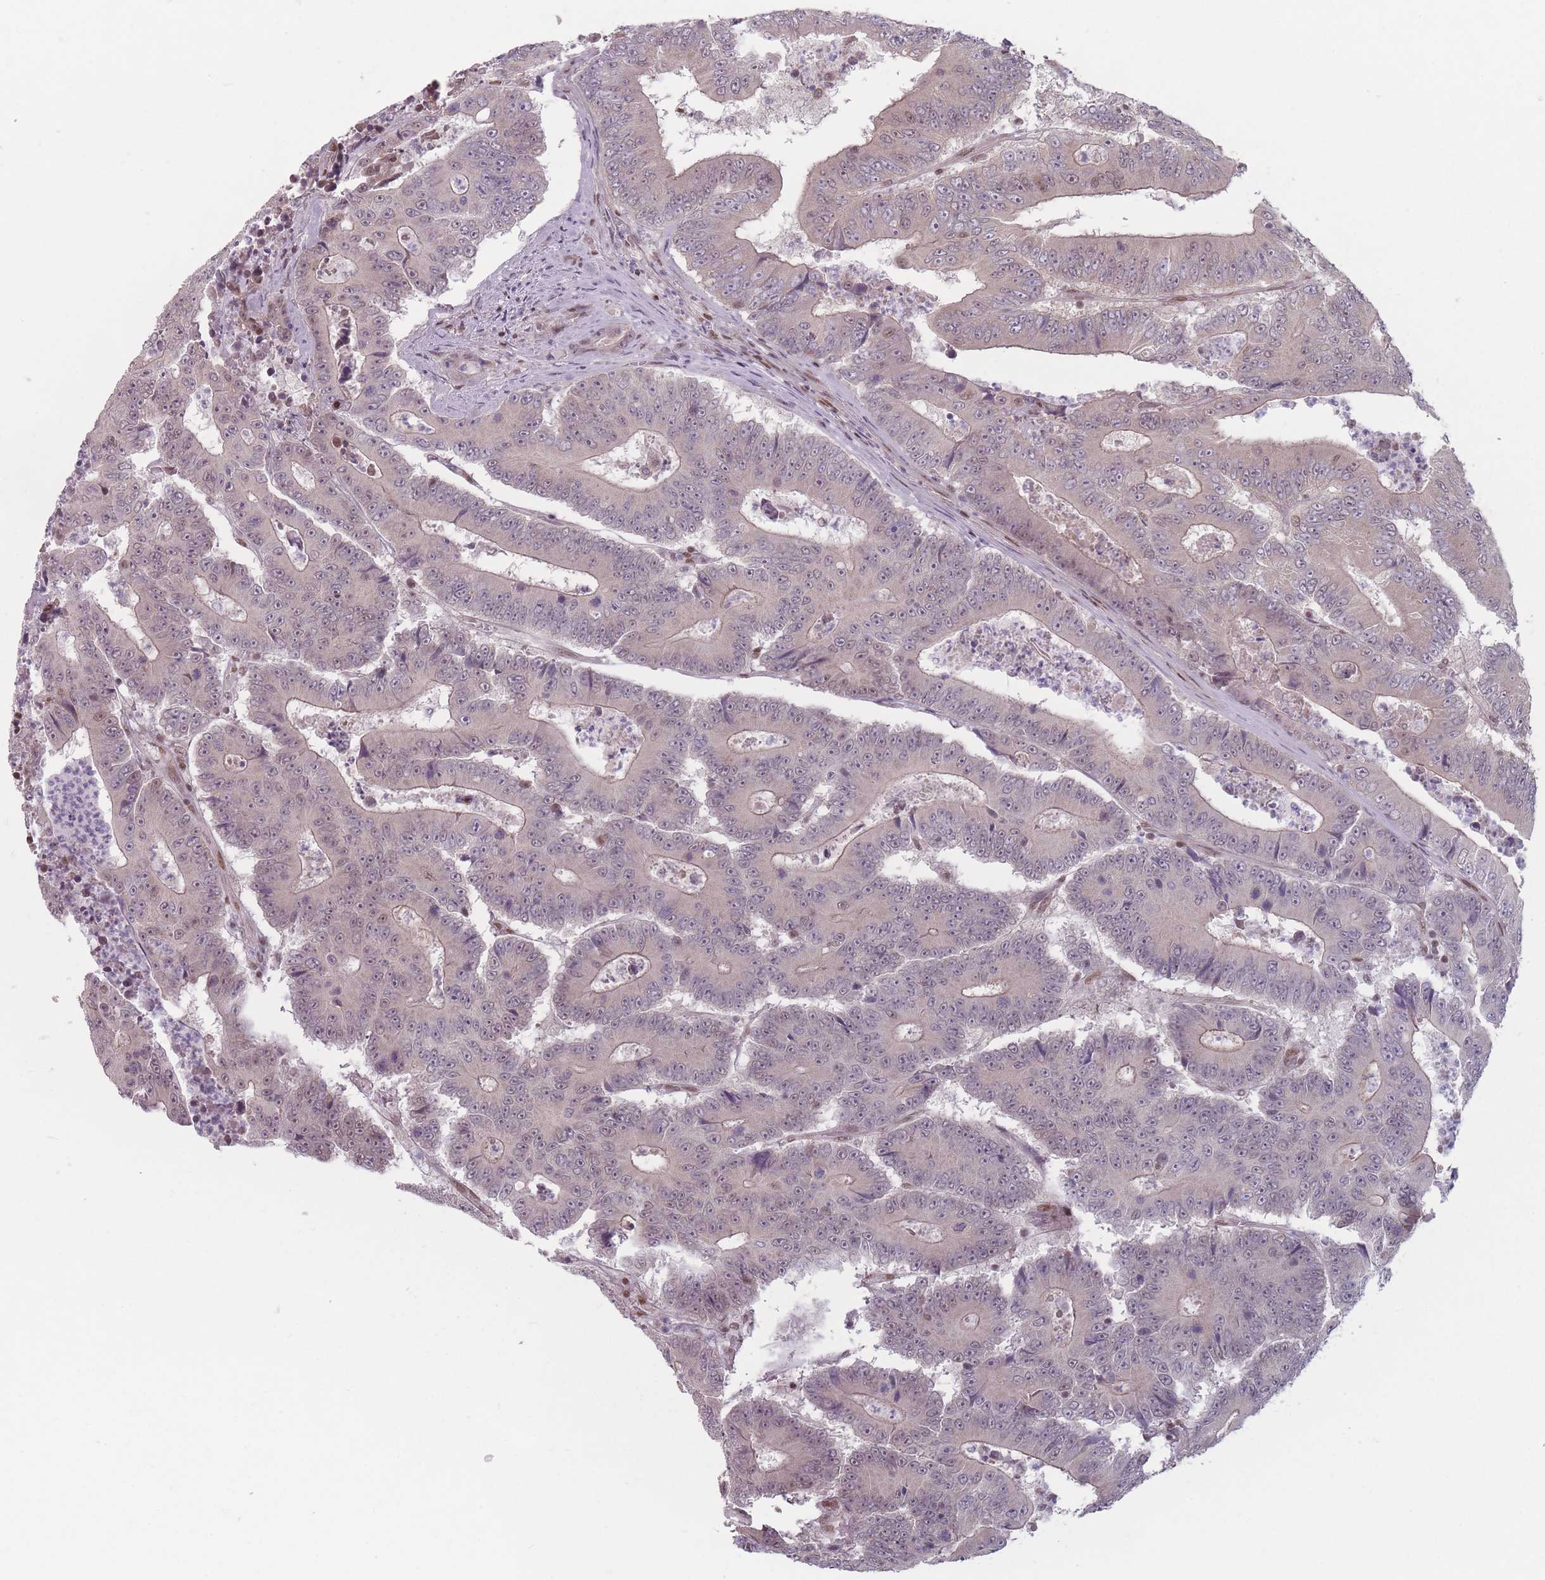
{"staining": {"intensity": "negative", "quantity": "none", "location": "none"}, "tissue": "colorectal cancer", "cell_type": "Tumor cells", "image_type": "cancer", "snomed": [{"axis": "morphology", "description": "Adenocarcinoma, NOS"}, {"axis": "topography", "description": "Colon"}], "caption": "Colorectal cancer was stained to show a protein in brown. There is no significant staining in tumor cells.", "gene": "SH3BGRL2", "patient": {"sex": "male", "age": 83}}